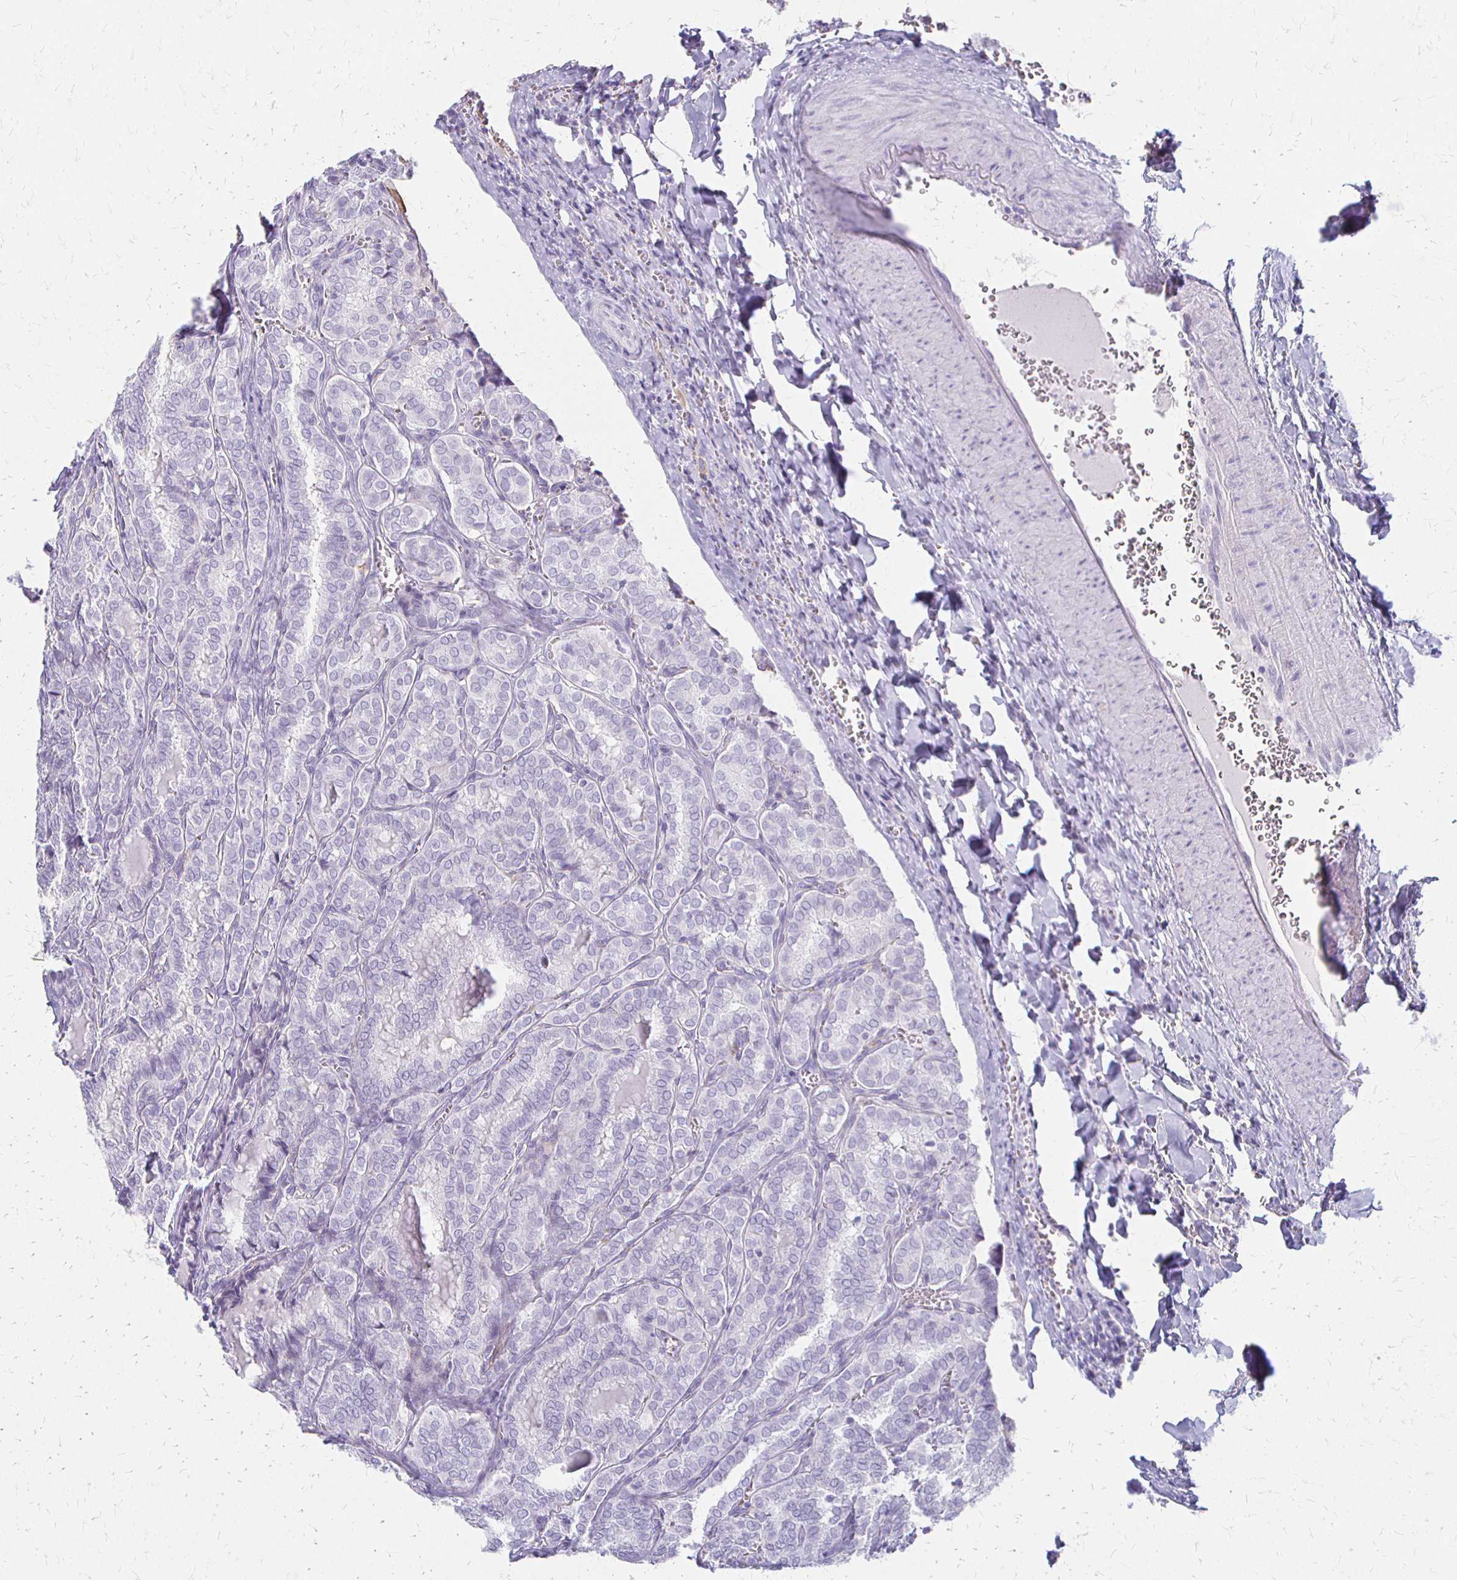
{"staining": {"intensity": "negative", "quantity": "none", "location": "none"}, "tissue": "thyroid cancer", "cell_type": "Tumor cells", "image_type": "cancer", "snomed": [{"axis": "morphology", "description": "Papillary adenocarcinoma, NOS"}, {"axis": "topography", "description": "Thyroid gland"}], "caption": "Immunohistochemistry (IHC) of human thyroid papillary adenocarcinoma shows no staining in tumor cells.", "gene": "ACP5", "patient": {"sex": "female", "age": 30}}